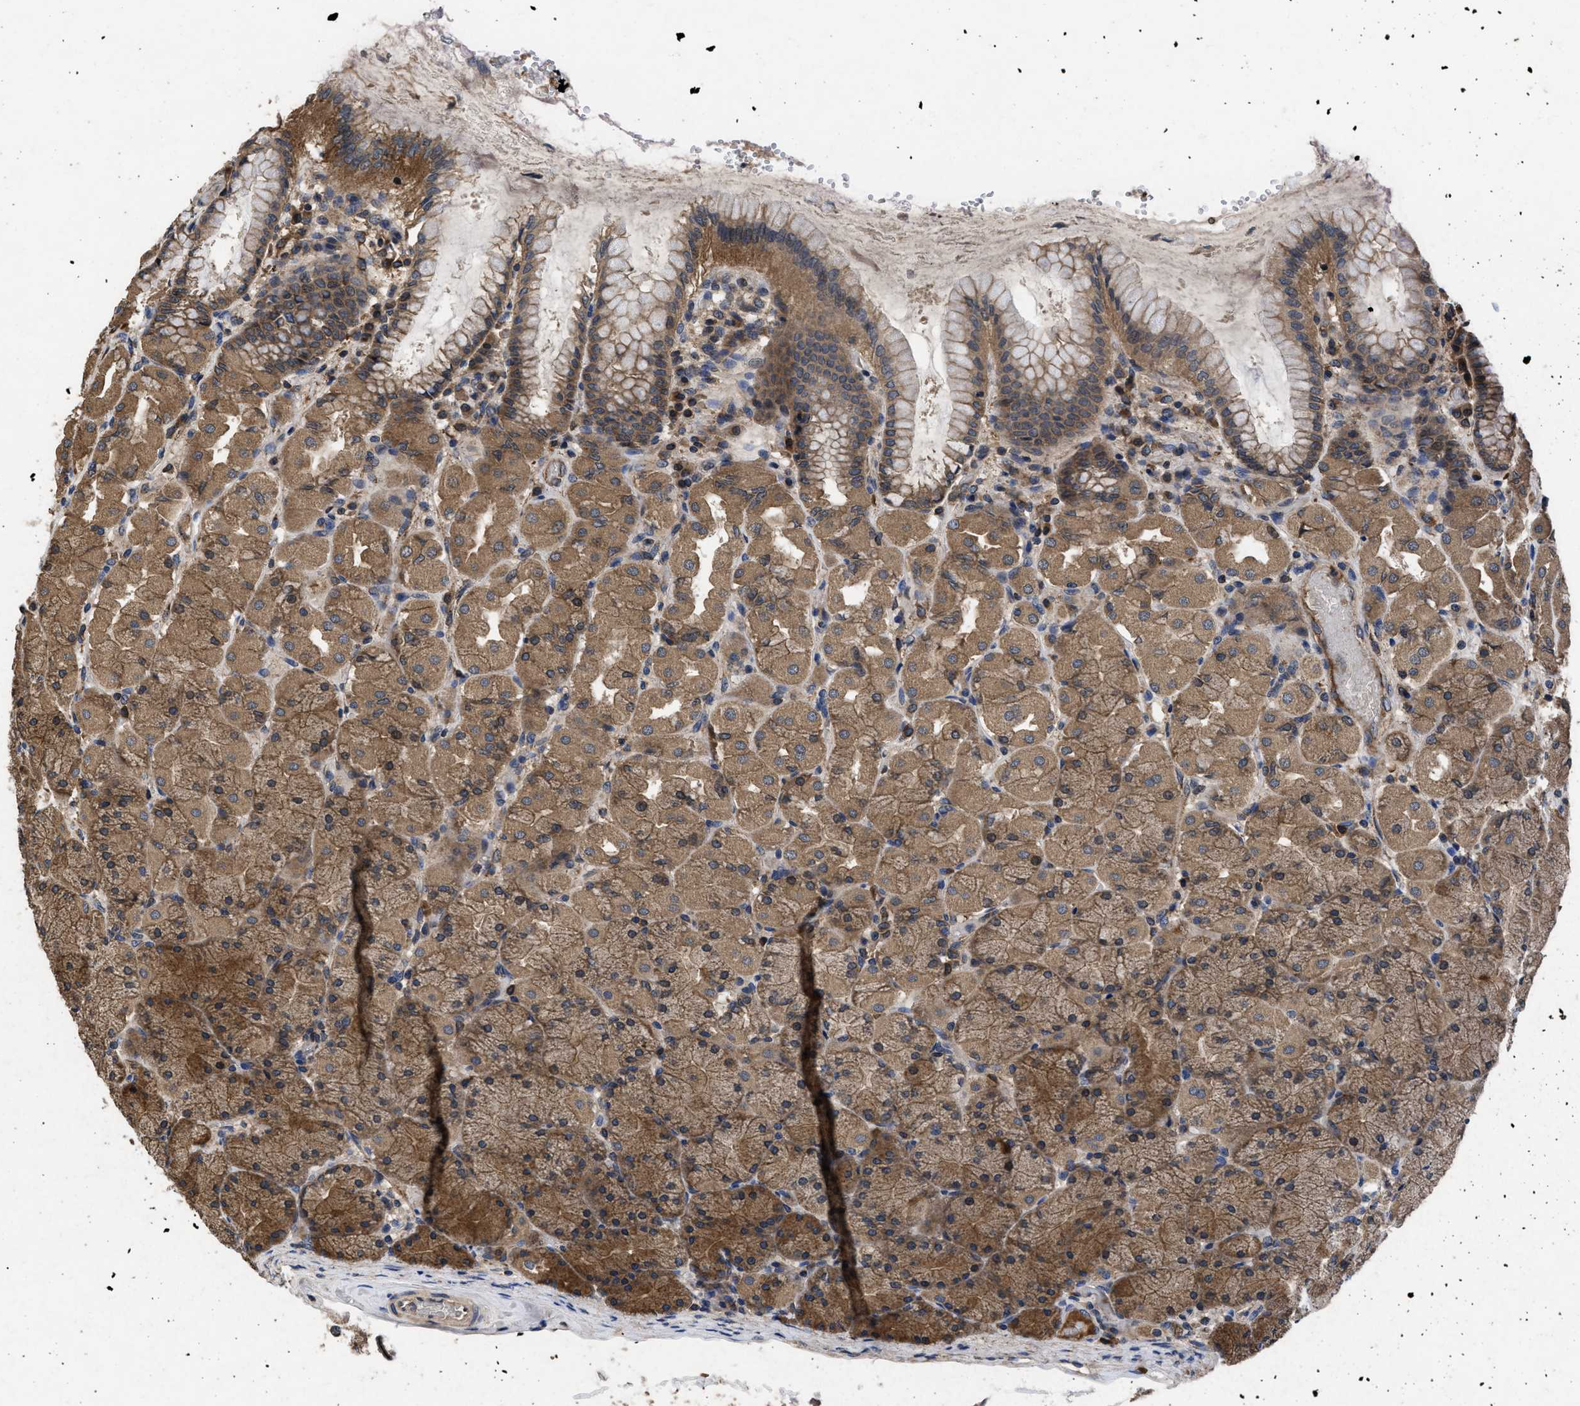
{"staining": {"intensity": "moderate", "quantity": ">75%", "location": "cytoplasmic/membranous"}, "tissue": "stomach", "cell_type": "Glandular cells", "image_type": "normal", "snomed": [{"axis": "morphology", "description": "Normal tissue, NOS"}, {"axis": "topography", "description": "Stomach, upper"}], "caption": "IHC (DAB (3,3'-diaminobenzidine)) staining of benign stomach reveals moderate cytoplasmic/membranous protein staining in approximately >75% of glandular cells.", "gene": "LRRC3", "patient": {"sex": "female", "age": 56}}